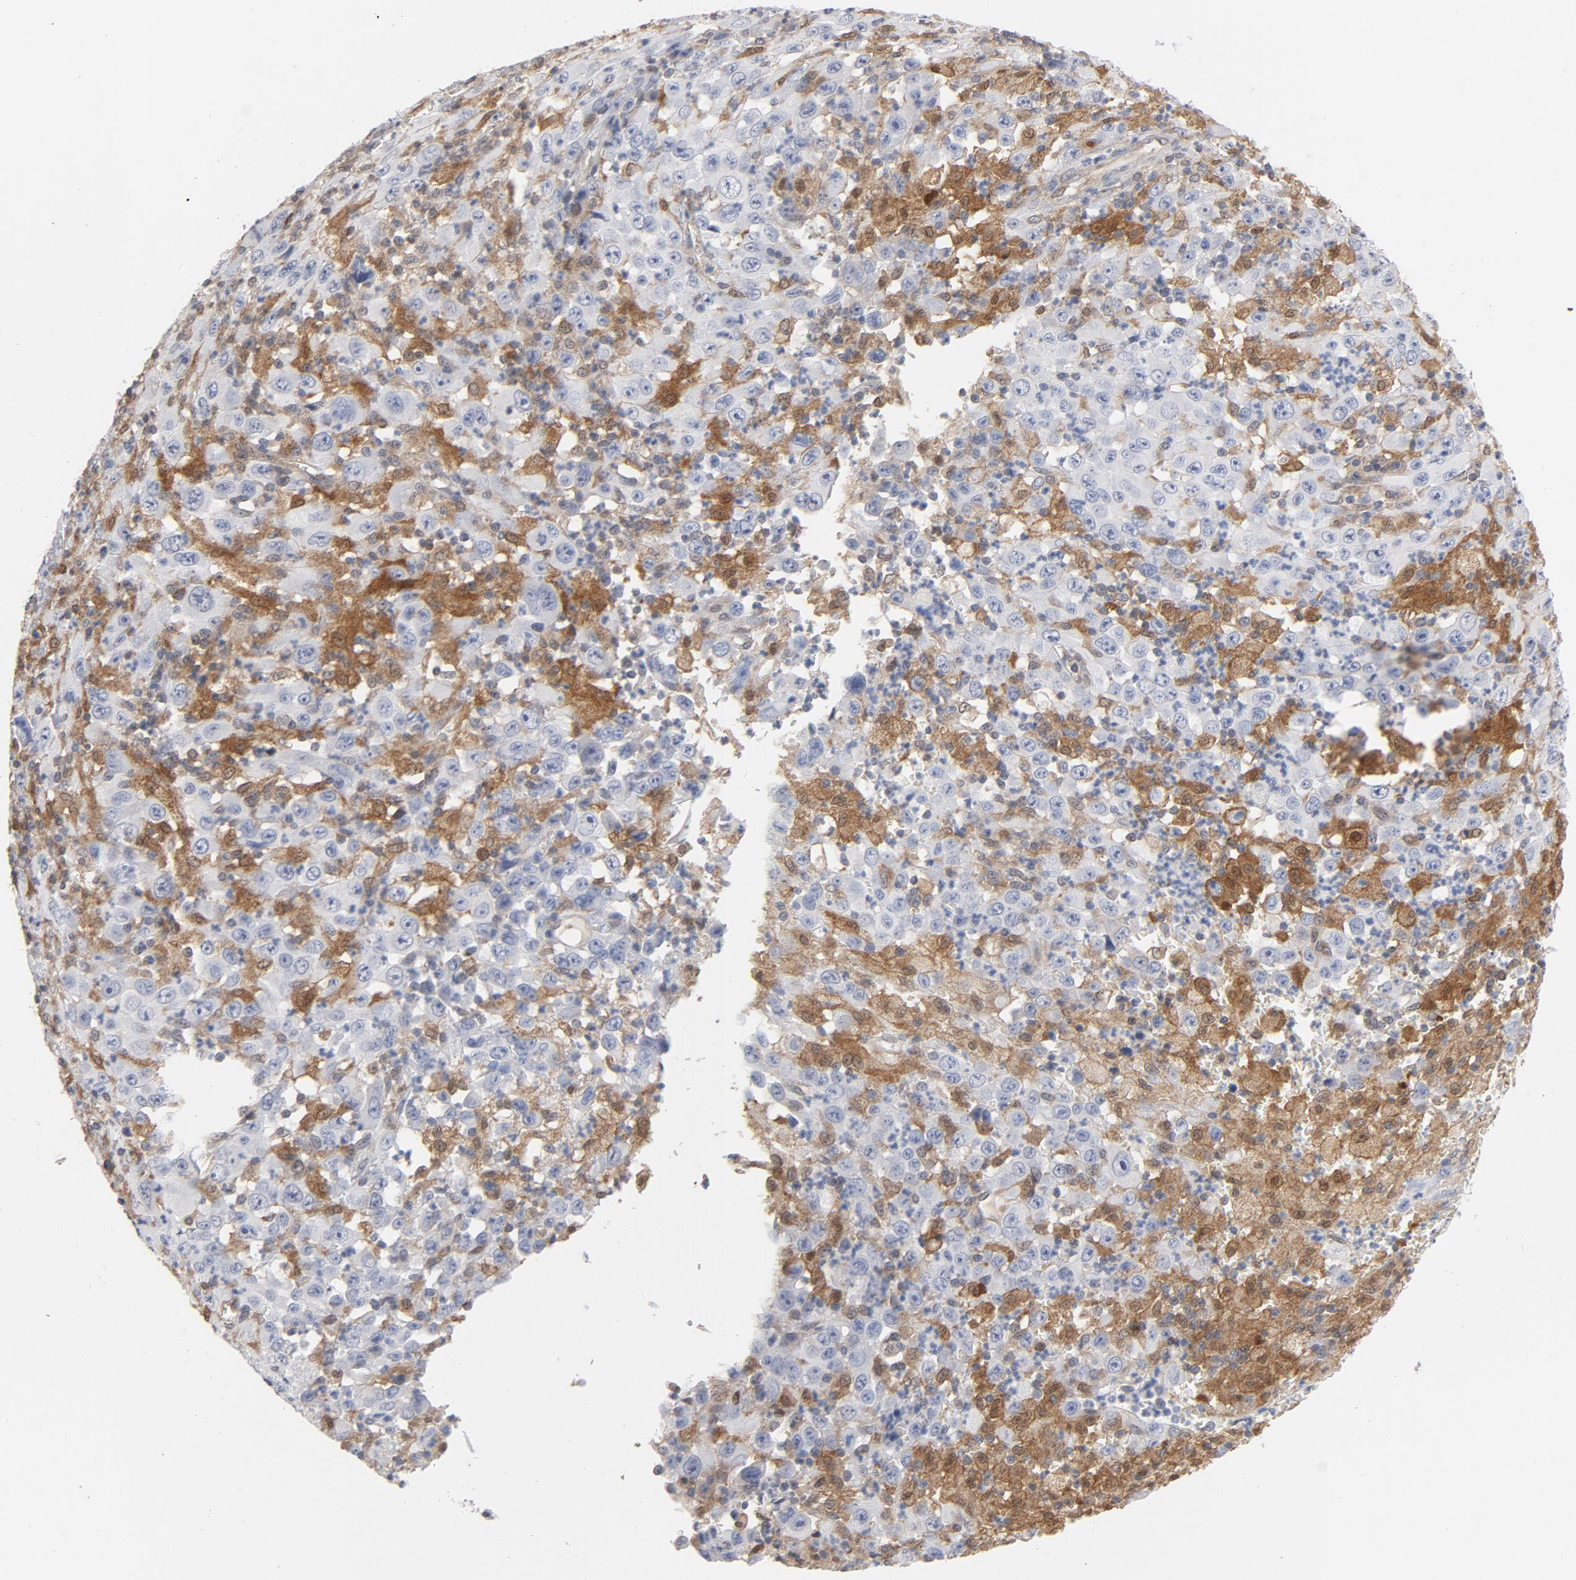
{"staining": {"intensity": "moderate", "quantity": "25%-75%", "location": "cytoplasmic/membranous,nuclear"}, "tissue": "melanoma", "cell_type": "Tumor cells", "image_type": "cancer", "snomed": [{"axis": "morphology", "description": "Malignant melanoma, Metastatic site"}, {"axis": "topography", "description": "Skin"}], "caption": "Moderate cytoplasmic/membranous and nuclear staining is seen in approximately 25%-75% of tumor cells in malignant melanoma (metastatic site).", "gene": "PRDX1", "patient": {"sex": "female", "age": 56}}